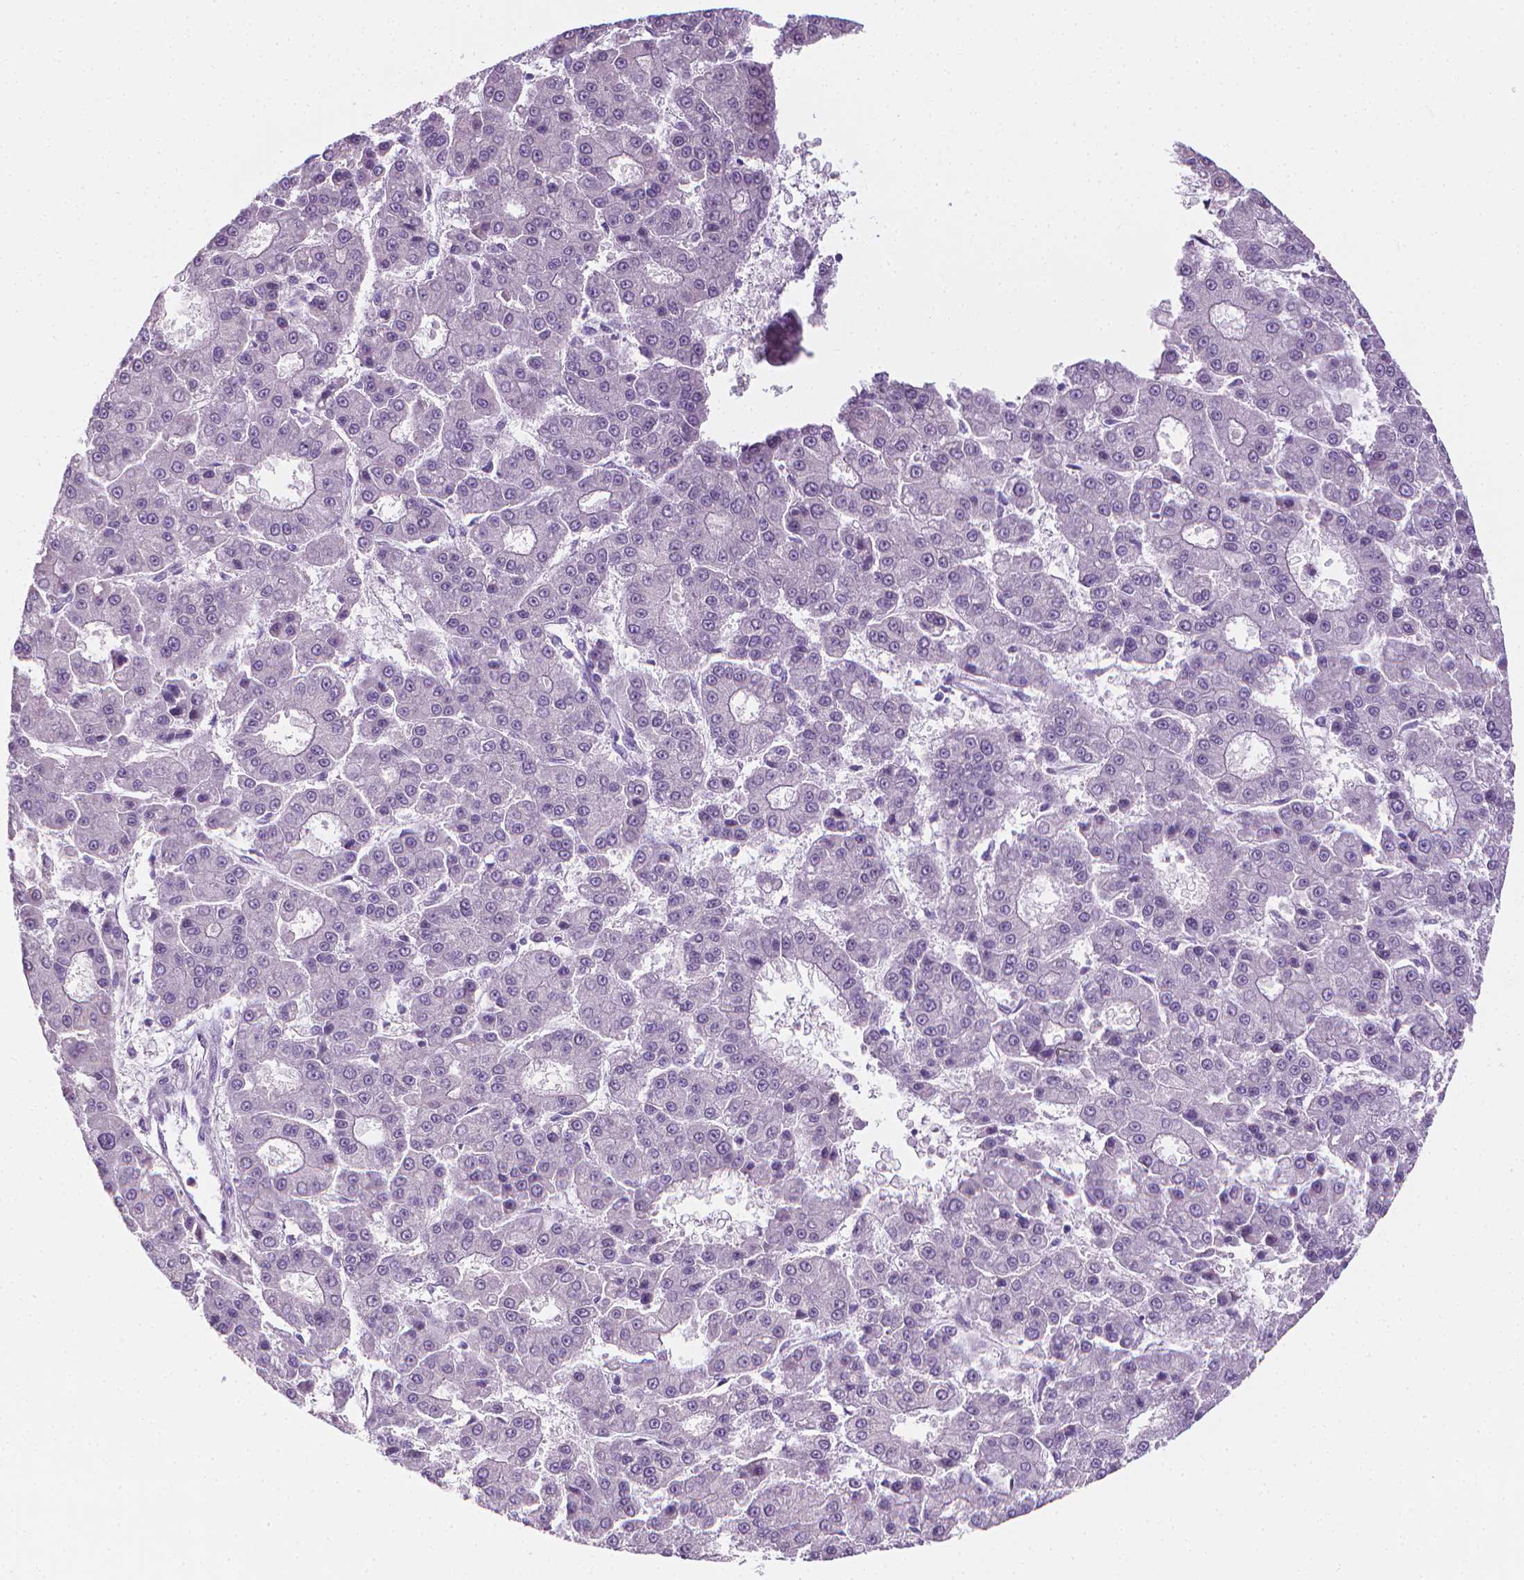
{"staining": {"intensity": "negative", "quantity": "none", "location": "none"}, "tissue": "liver cancer", "cell_type": "Tumor cells", "image_type": "cancer", "snomed": [{"axis": "morphology", "description": "Carcinoma, Hepatocellular, NOS"}, {"axis": "topography", "description": "Liver"}], "caption": "Liver cancer stained for a protein using IHC shows no staining tumor cells.", "gene": "DCAF8L1", "patient": {"sex": "male", "age": 70}}